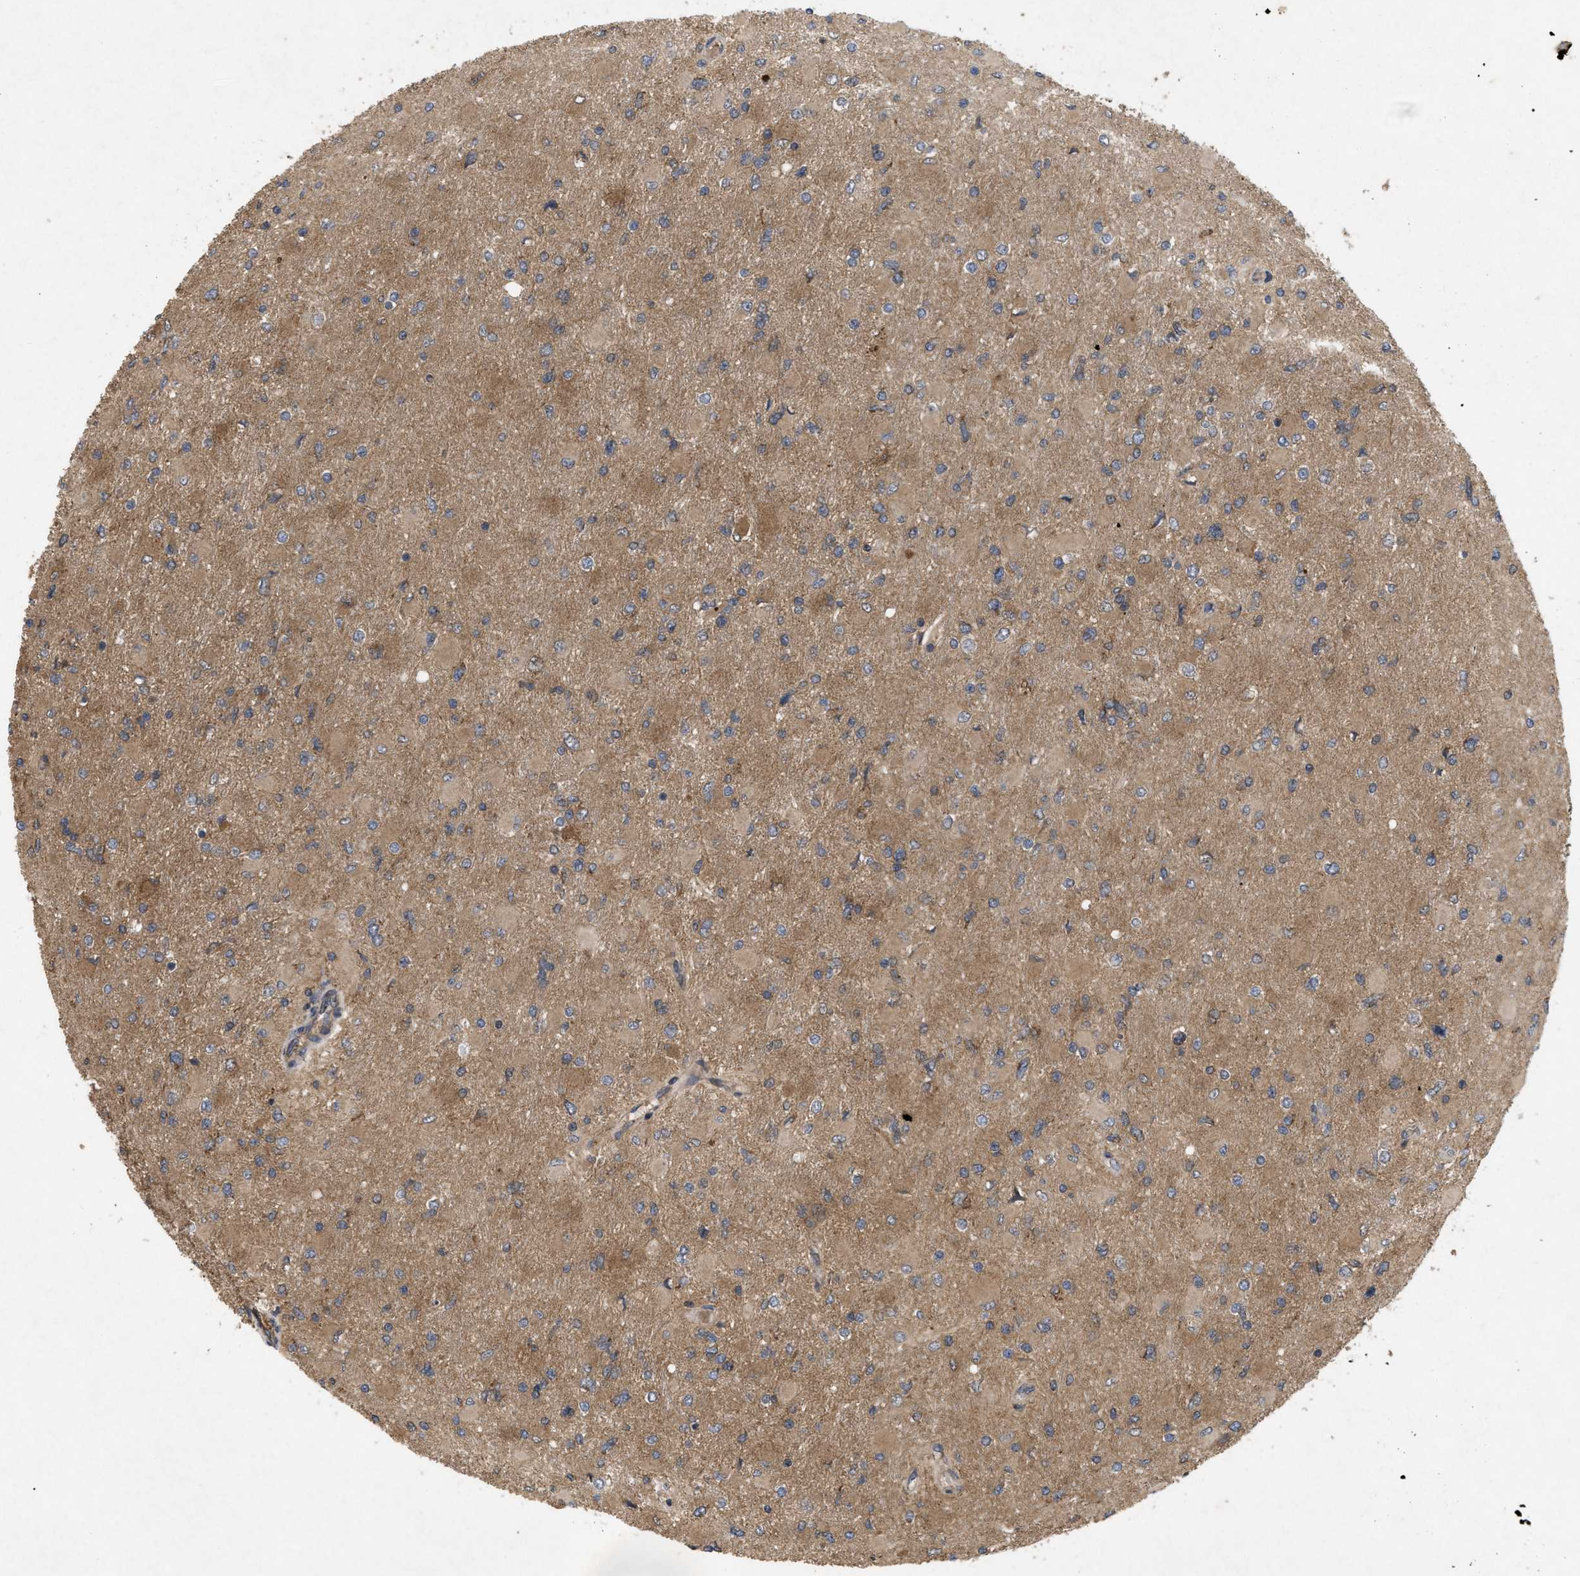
{"staining": {"intensity": "moderate", "quantity": ">75%", "location": "cytoplasmic/membranous"}, "tissue": "glioma", "cell_type": "Tumor cells", "image_type": "cancer", "snomed": [{"axis": "morphology", "description": "Glioma, malignant, High grade"}, {"axis": "topography", "description": "Cerebral cortex"}], "caption": "The immunohistochemical stain shows moderate cytoplasmic/membranous expression in tumor cells of glioma tissue. The protein is shown in brown color, while the nuclei are stained blue.", "gene": "RAB2A", "patient": {"sex": "female", "age": 36}}